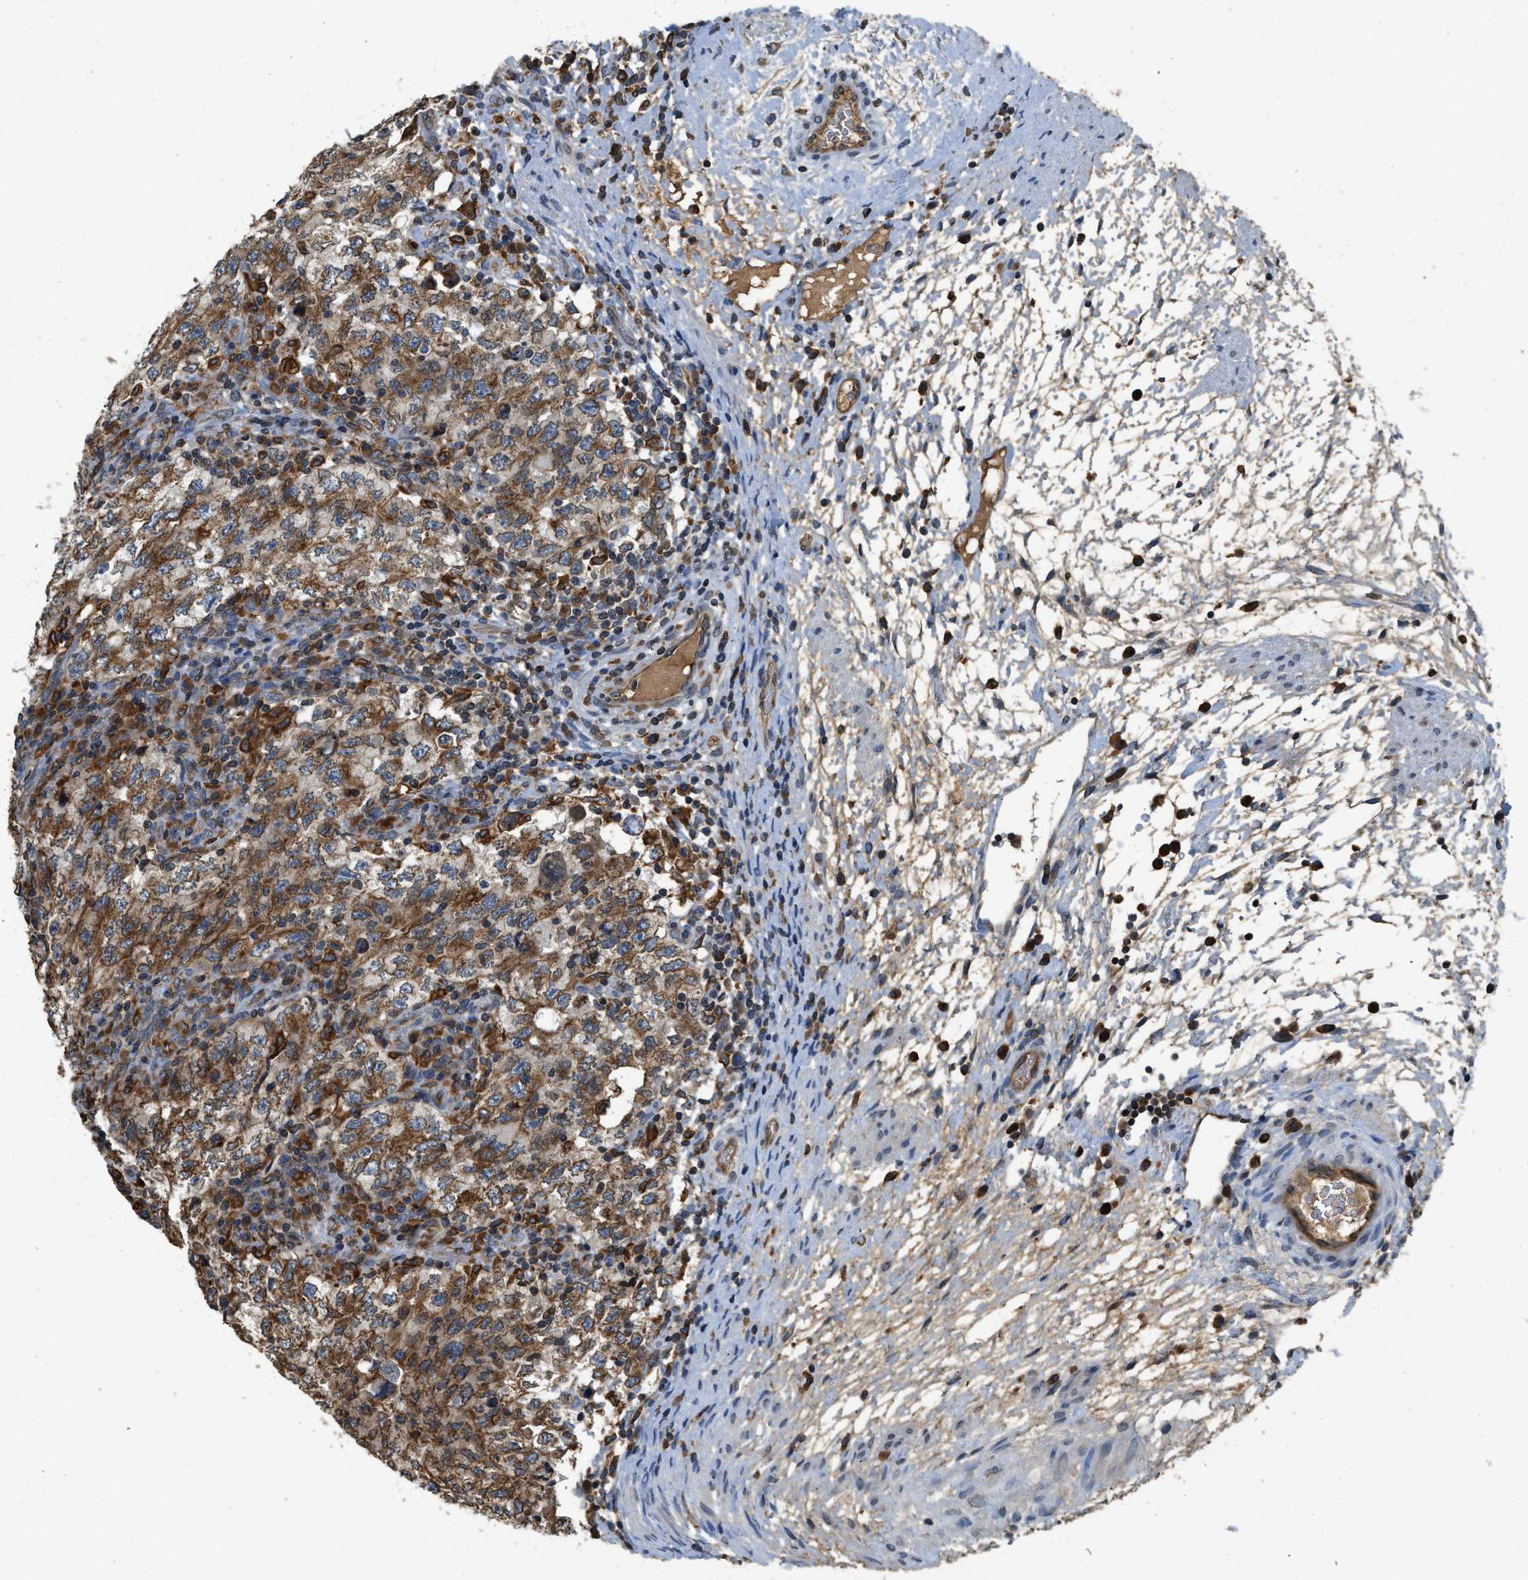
{"staining": {"intensity": "moderate", "quantity": ">75%", "location": "cytoplasmic/membranous"}, "tissue": "testis cancer", "cell_type": "Tumor cells", "image_type": "cancer", "snomed": [{"axis": "morphology", "description": "Carcinoma, Embryonal, NOS"}, {"axis": "topography", "description": "Testis"}], "caption": "Protein expression analysis of human testis cancer reveals moderate cytoplasmic/membranous staining in approximately >75% of tumor cells.", "gene": "BCAP31", "patient": {"sex": "male", "age": 26}}